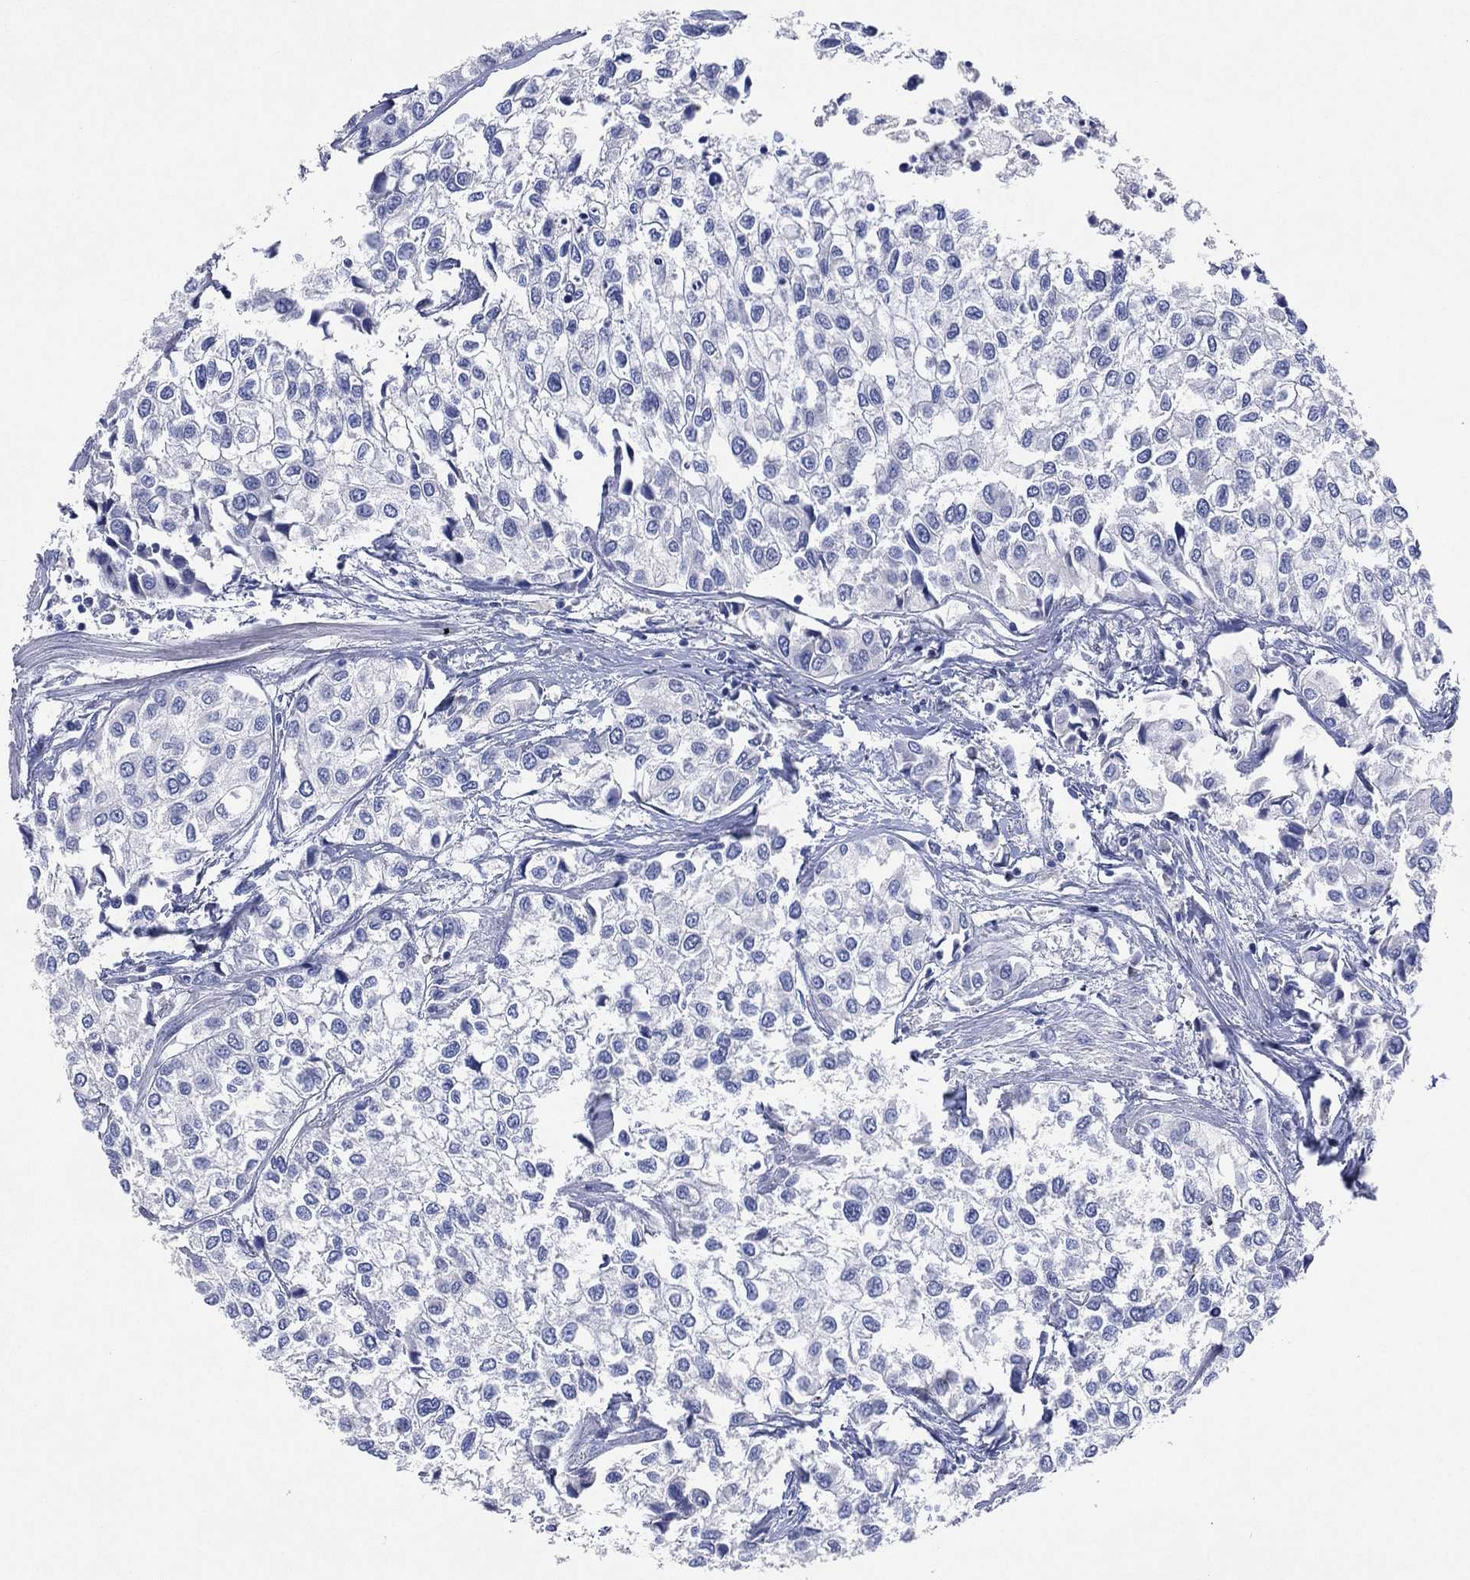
{"staining": {"intensity": "negative", "quantity": "none", "location": "none"}, "tissue": "urothelial cancer", "cell_type": "Tumor cells", "image_type": "cancer", "snomed": [{"axis": "morphology", "description": "Urothelial carcinoma, High grade"}, {"axis": "topography", "description": "Urinary bladder"}], "caption": "A histopathology image of high-grade urothelial carcinoma stained for a protein demonstrates no brown staining in tumor cells.", "gene": "CHRNA3", "patient": {"sex": "male", "age": 73}}